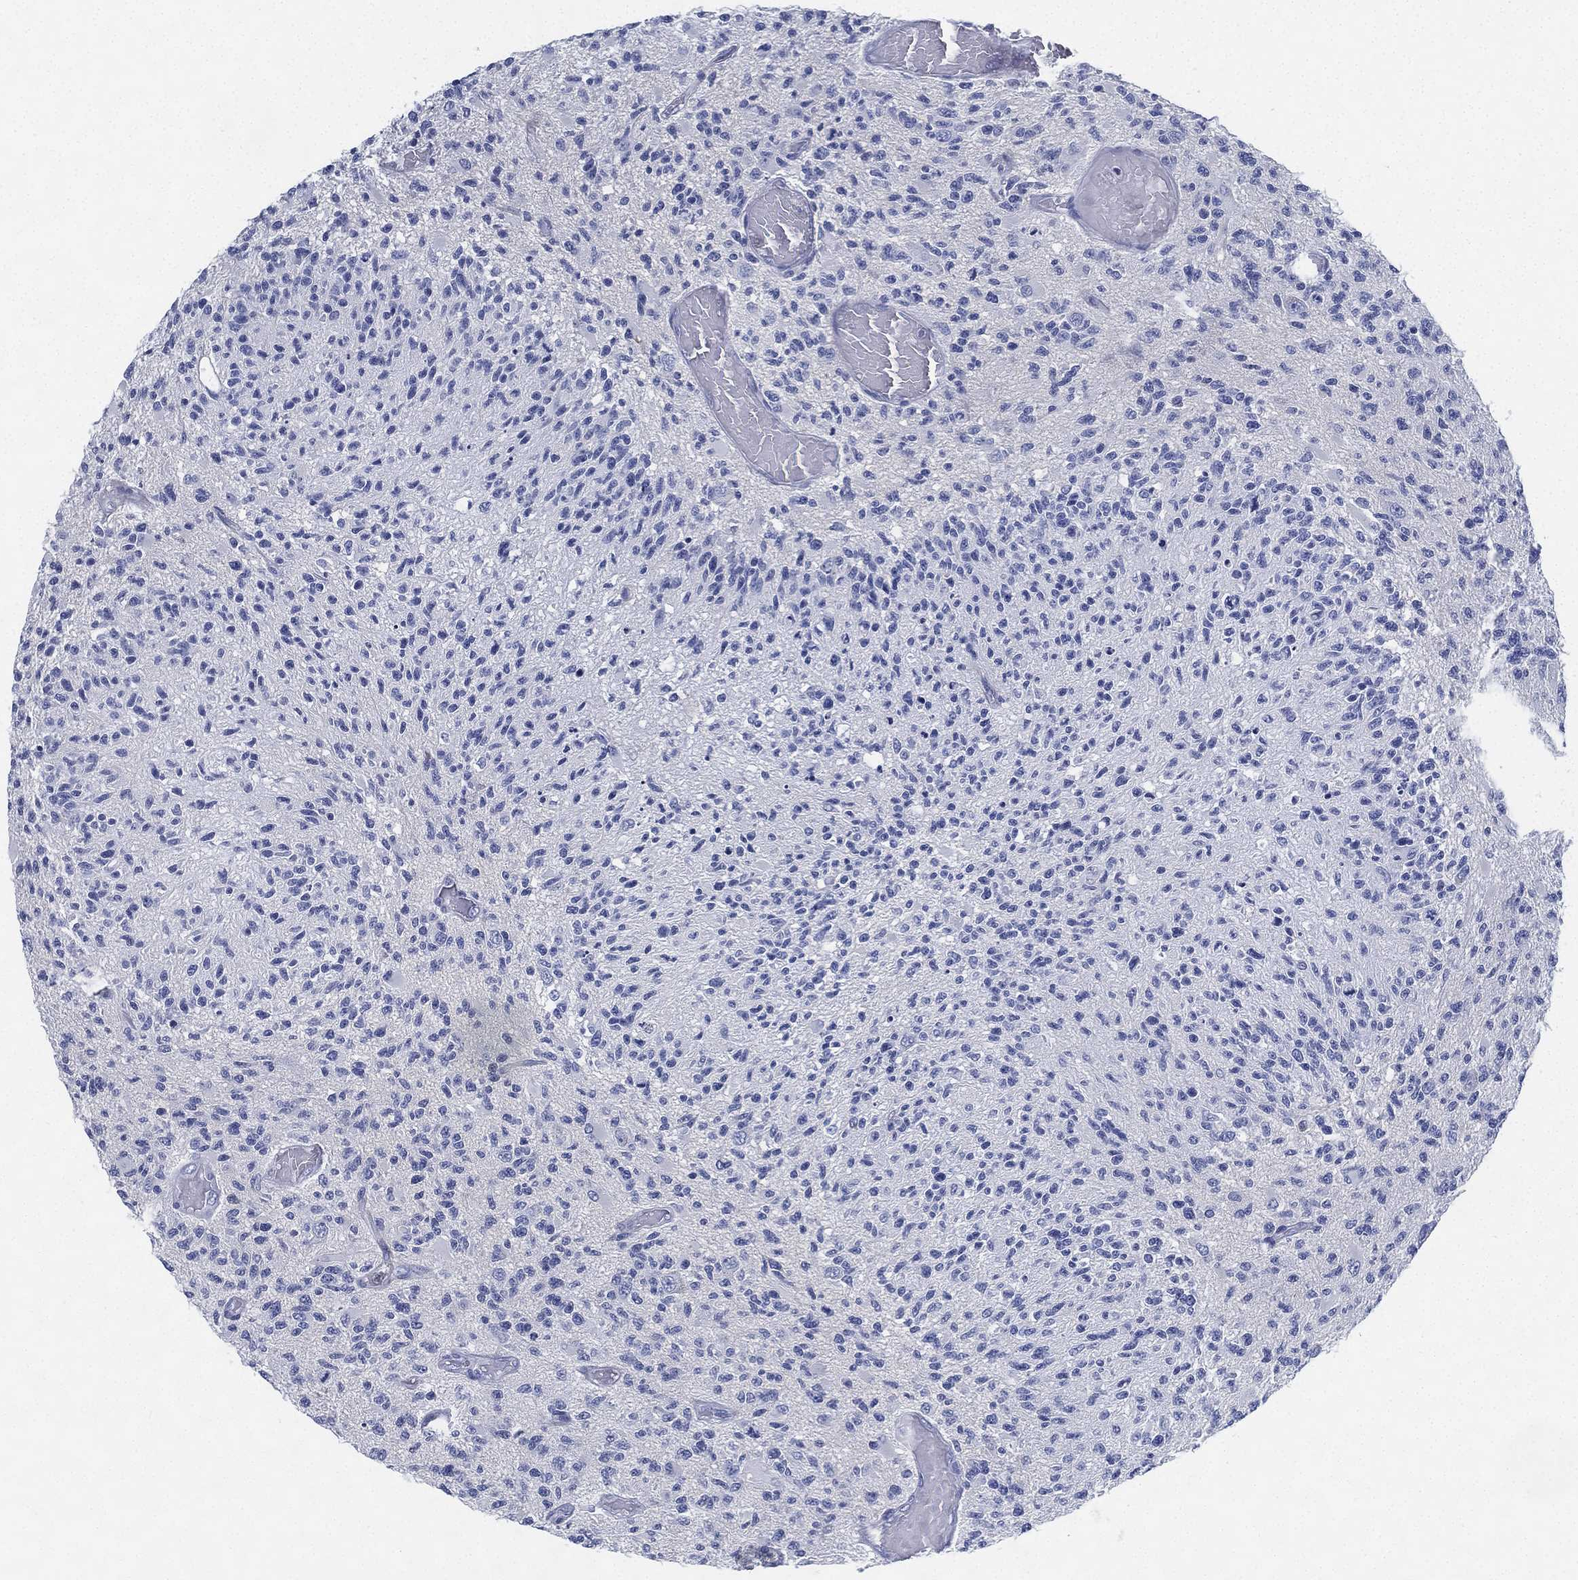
{"staining": {"intensity": "negative", "quantity": "none", "location": "none"}, "tissue": "glioma", "cell_type": "Tumor cells", "image_type": "cancer", "snomed": [{"axis": "morphology", "description": "Glioma, malignant, High grade"}, {"axis": "topography", "description": "Brain"}], "caption": "Immunohistochemical staining of malignant glioma (high-grade) displays no significant positivity in tumor cells. The staining is performed using DAB brown chromogen with nuclei counter-stained in using hematoxylin.", "gene": "DEFB121", "patient": {"sex": "female", "age": 63}}